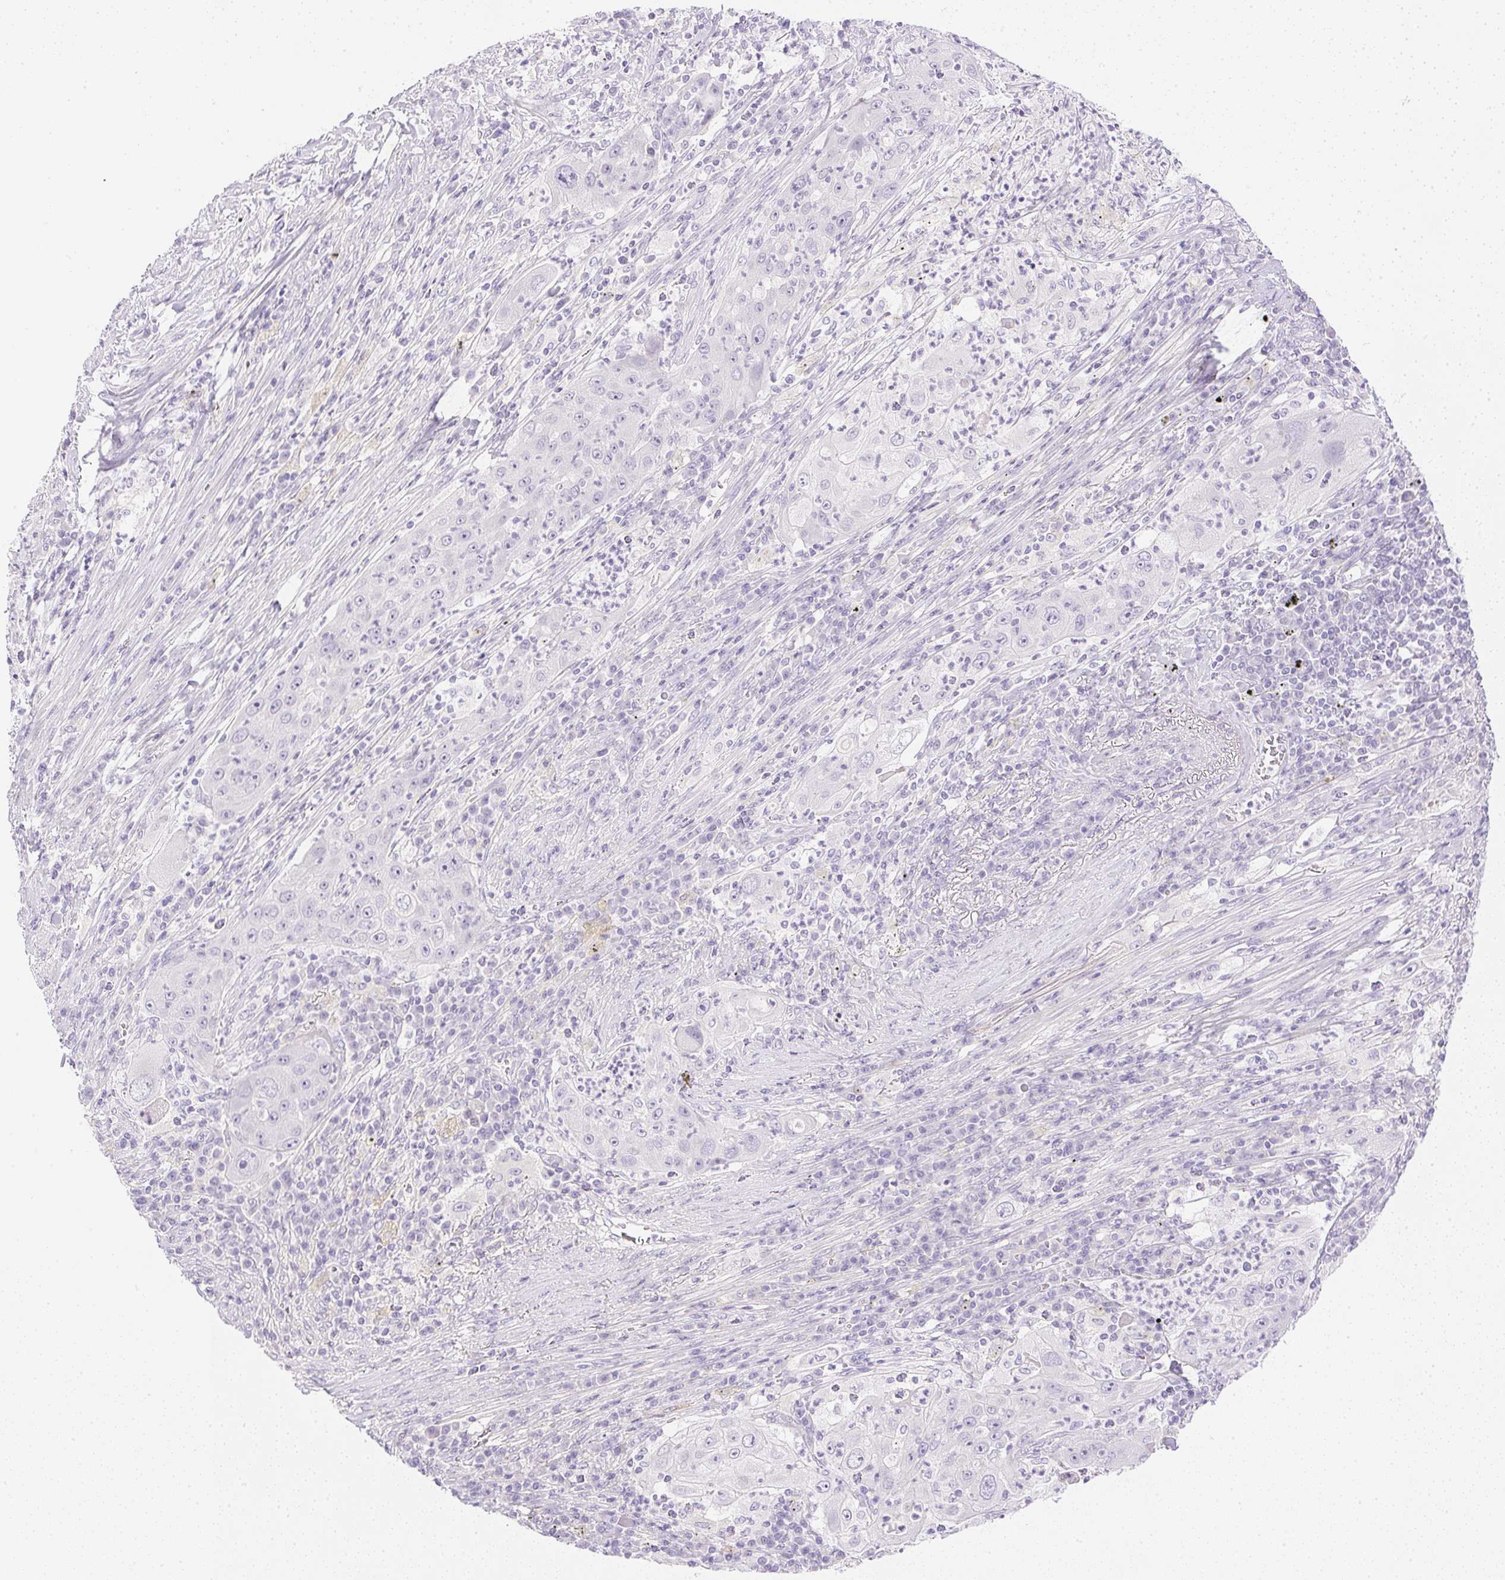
{"staining": {"intensity": "negative", "quantity": "none", "location": "none"}, "tissue": "lung cancer", "cell_type": "Tumor cells", "image_type": "cancer", "snomed": [{"axis": "morphology", "description": "Squamous cell carcinoma, NOS"}, {"axis": "topography", "description": "Lung"}], "caption": "DAB (3,3'-diaminobenzidine) immunohistochemical staining of human squamous cell carcinoma (lung) demonstrates no significant staining in tumor cells. (DAB (3,3'-diaminobenzidine) IHC, high magnification).", "gene": "CTRL", "patient": {"sex": "female", "age": 59}}